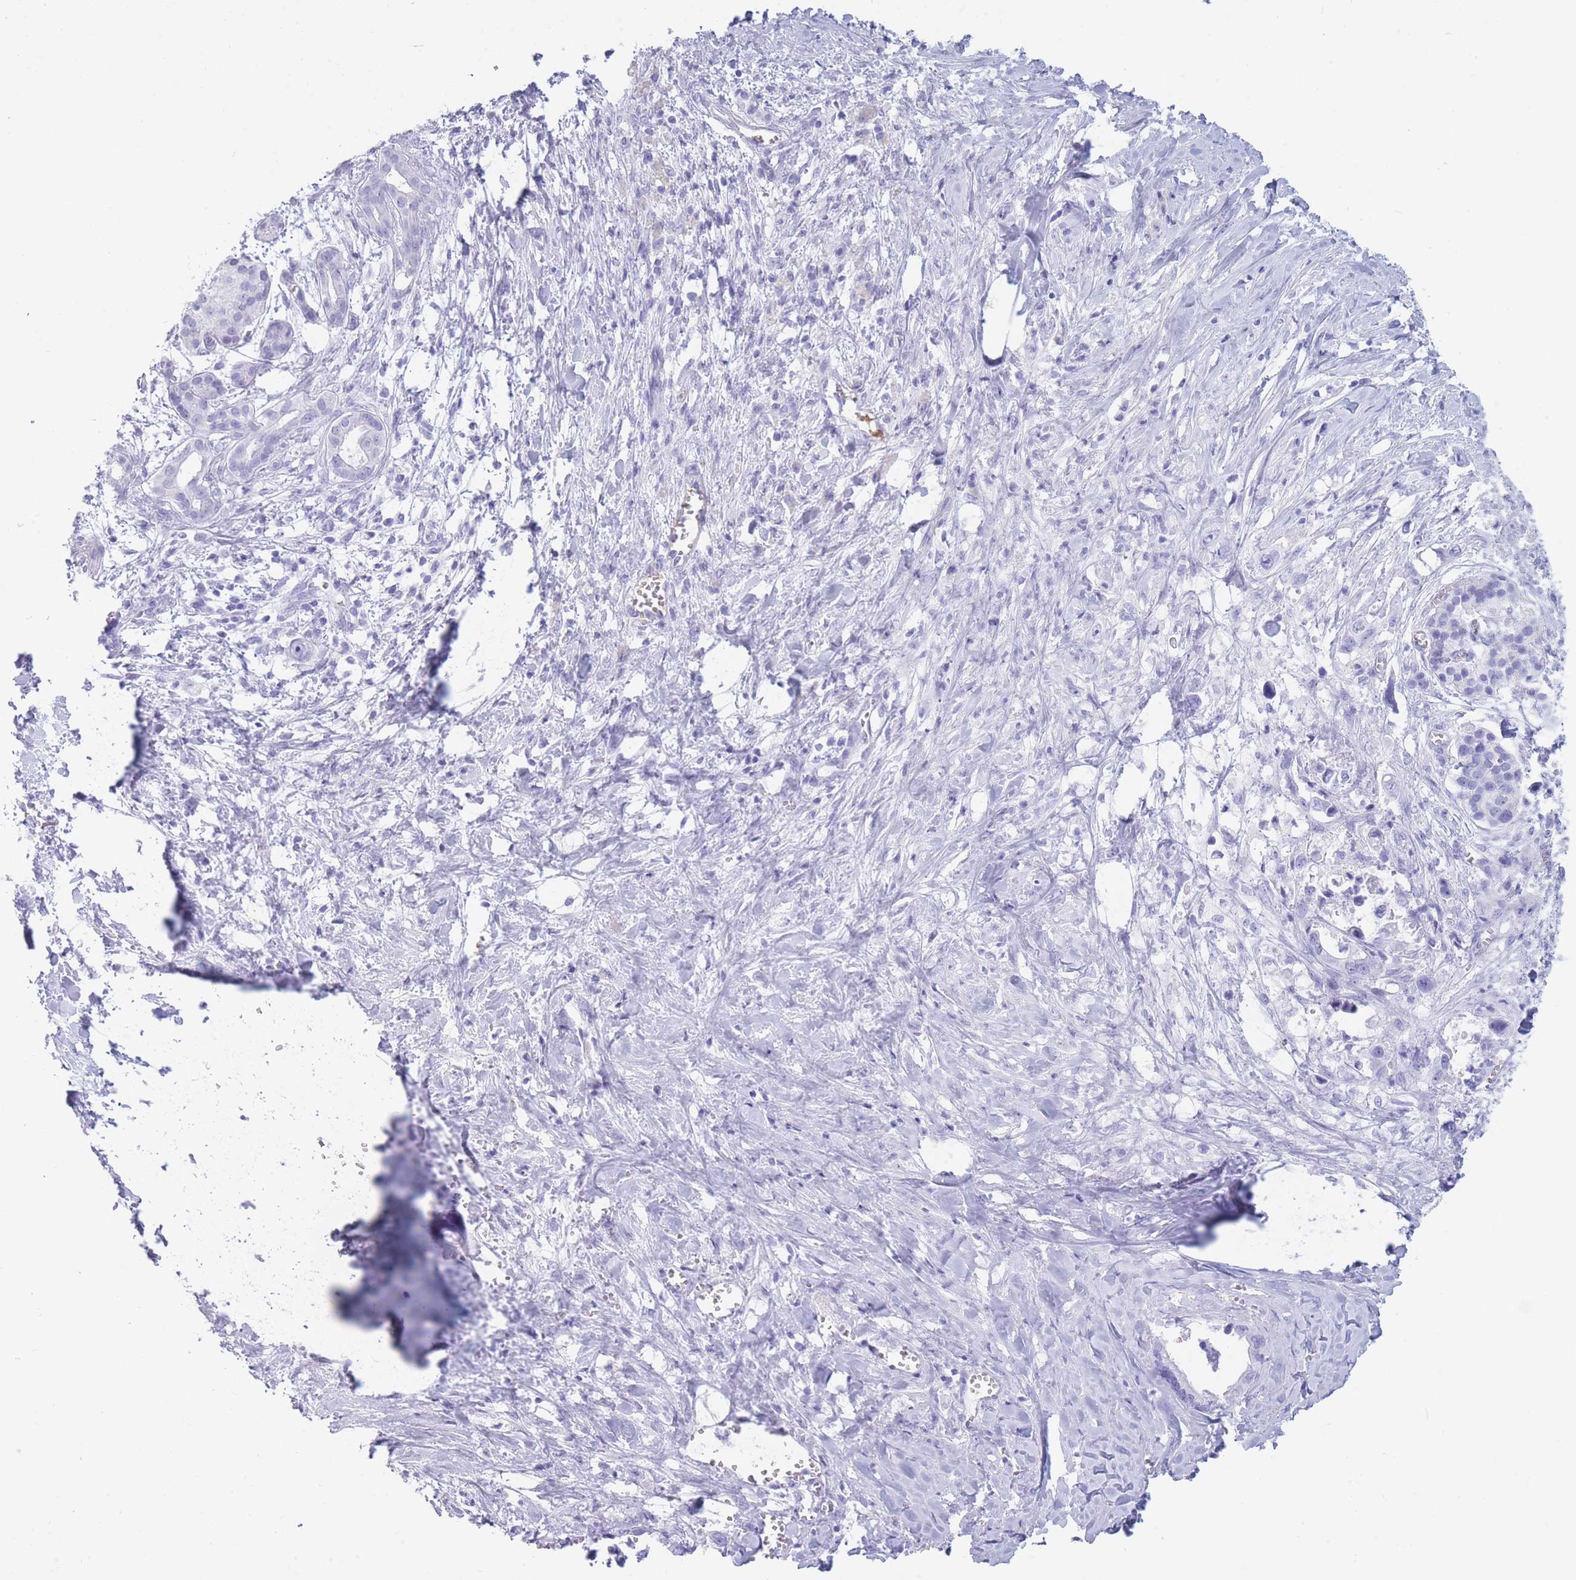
{"staining": {"intensity": "negative", "quantity": "none", "location": "none"}, "tissue": "pancreatic cancer", "cell_type": "Tumor cells", "image_type": "cancer", "snomed": [{"axis": "morphology", "description": "Adenocarcinoma, NOS"}, {"axis": "topography", "description": "Pancreas"}], "caption": "Protein analysis of pancreatic adenocarcinoma shows no significant expression in tumor cells.", "gene": "TNFSF11", "patient": {"sex": "male", "age": 61}}